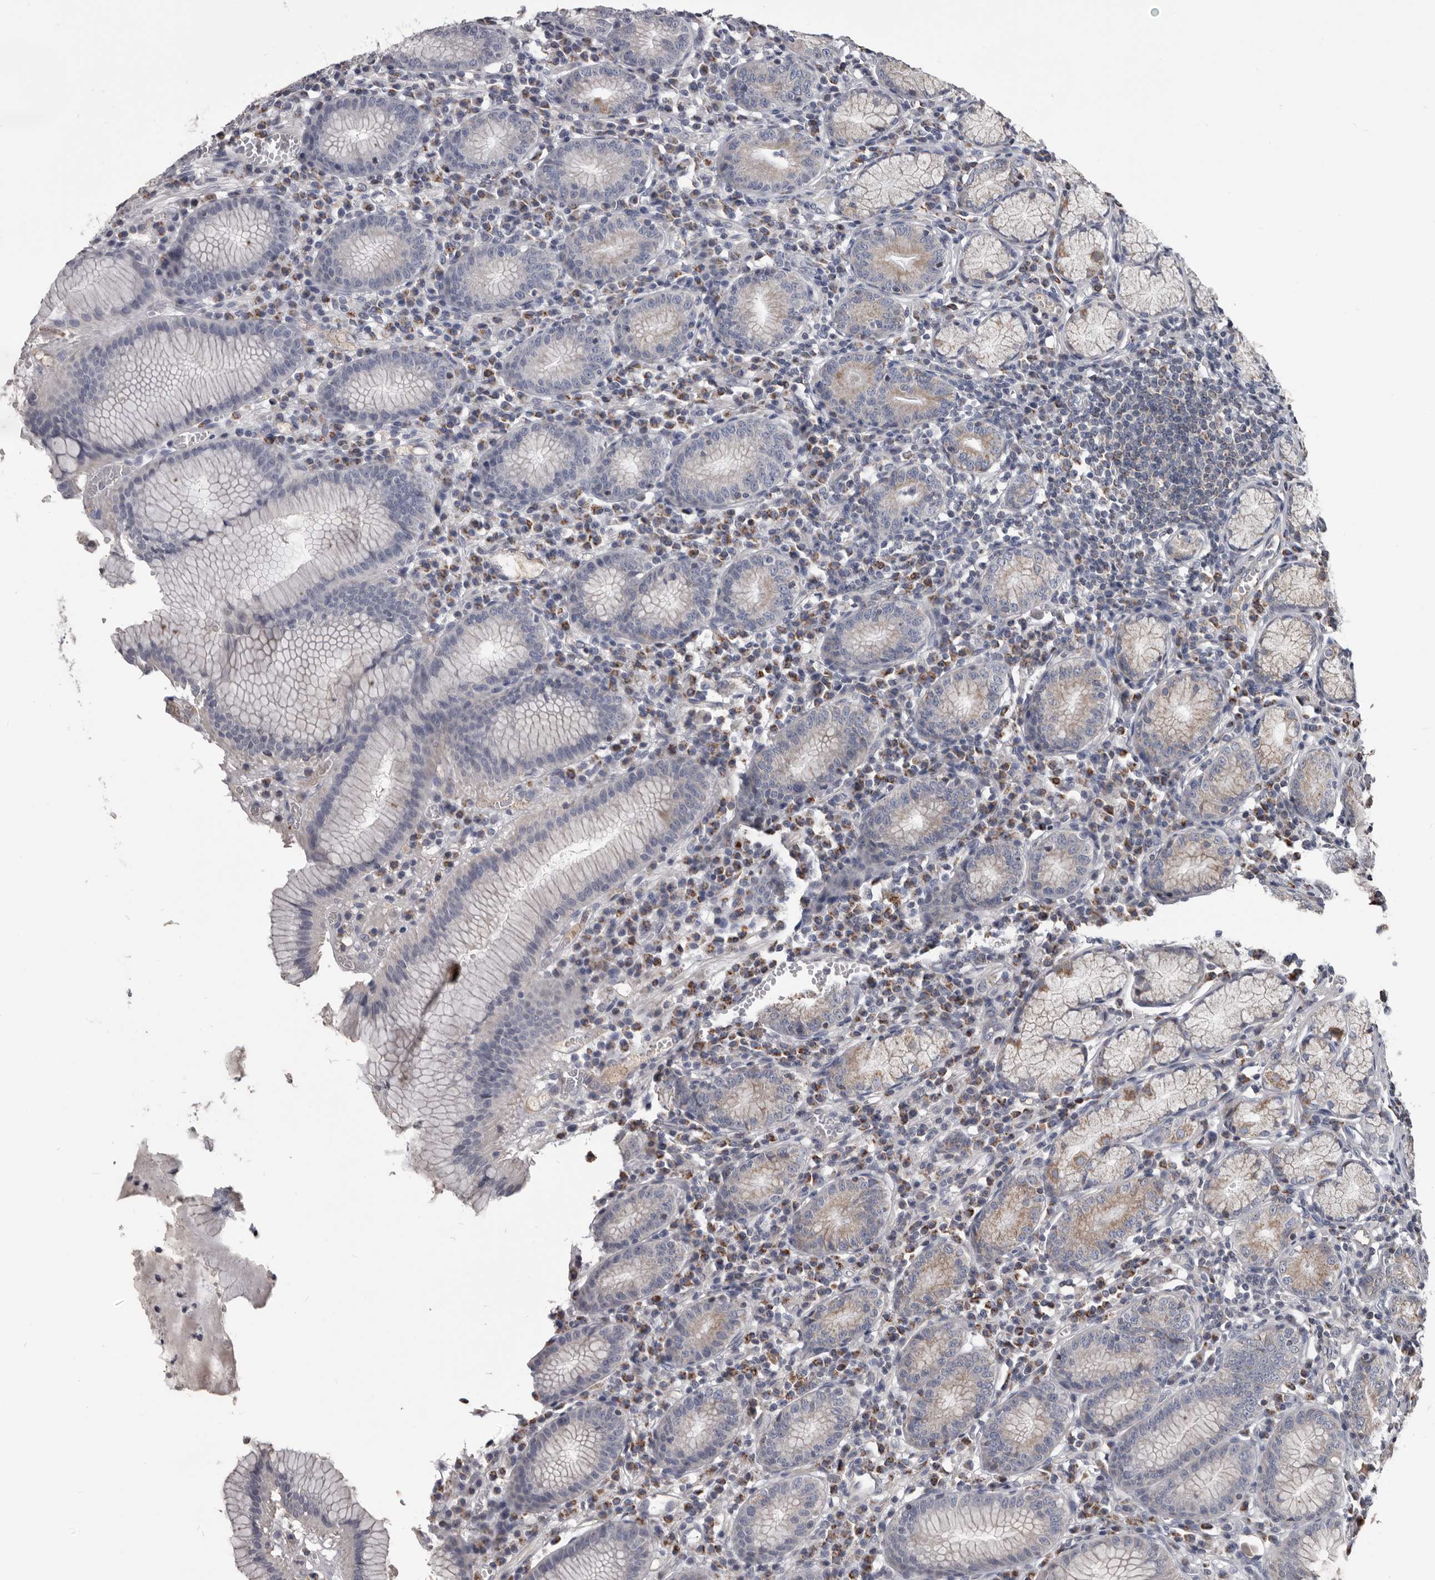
{"staining": {"intensity": "moderate", "quantity": "<25%", "location": "cytoplasmic/membranous"}, "tissue": "stomach", "cell_type": "Glandular cells", "image_type": "normal", "snomed": [{"axis": "morphology", "description": "Normal tissue, NOS"}, {"axis": "topography", "description": "Stomach"}], "caption": "Immunohistochemical staining of normal stomach reveals <25% levels of moderate cytoplasmic/membranous protein expression in about <25% of glandular cells. The protein is shown in brown color, while the nuclei are stained blue.", "gene": "ALDH5A1", "patient": {"sex": "male", "age": 55}}